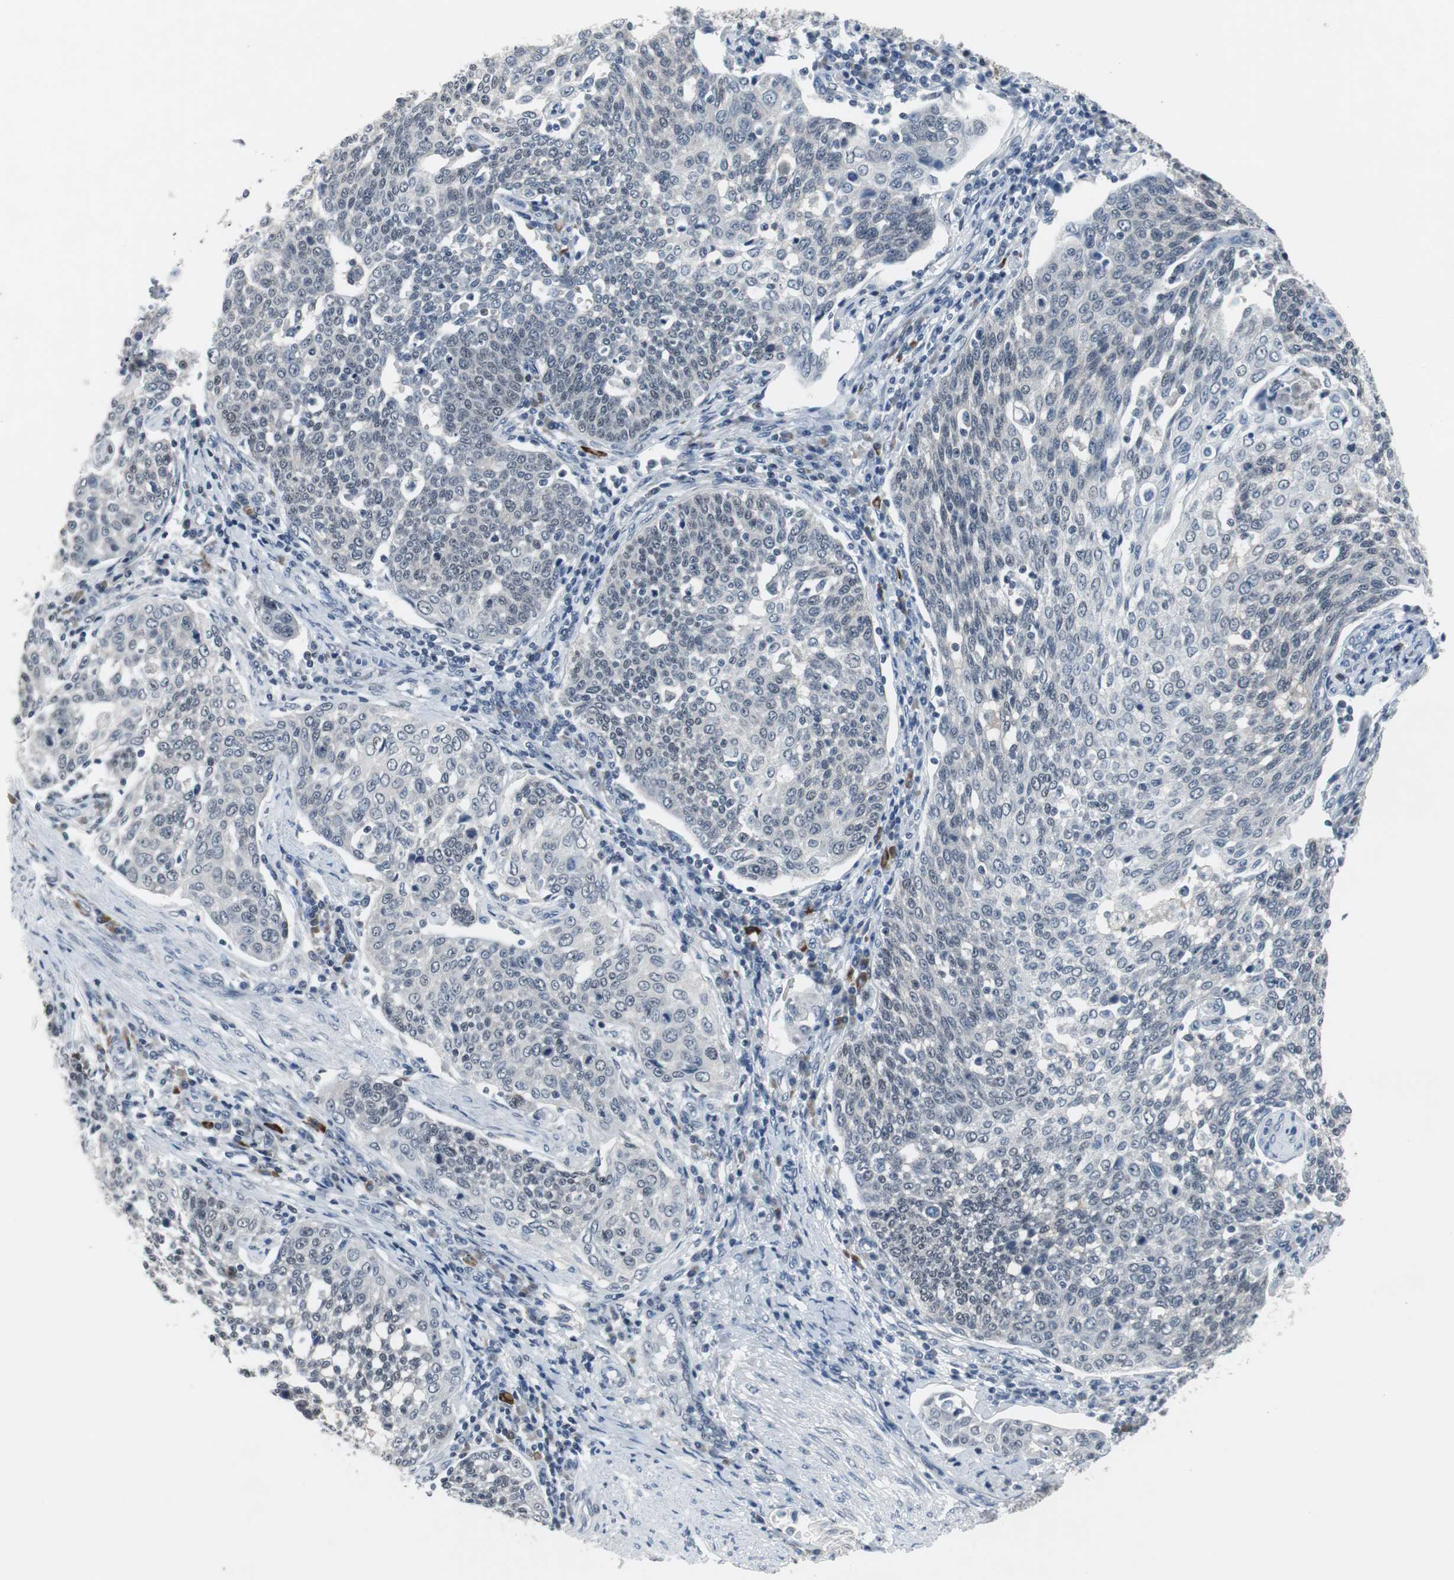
{"staining": {"intensity": "negative", "quantity": "none", "location": "none"}, "tissue": "cervical cancer", "cell_type": "Tumor cells", "image_type": "cancer", "snomed": [{"axis": "morphology", "description": "Squamous cell carcinoma, NOS"}, {"axis": "topography", "description": "Cervix"}], "caption": "DAB (3,3'-diaminobenzidine) immunohistochemical staining of human cervical cancer (squamous cell carcinoma) exhibits no significant expression in tumor cells.", "gene": "ELK1", "patient": {"sex": "female", "age": 34}}